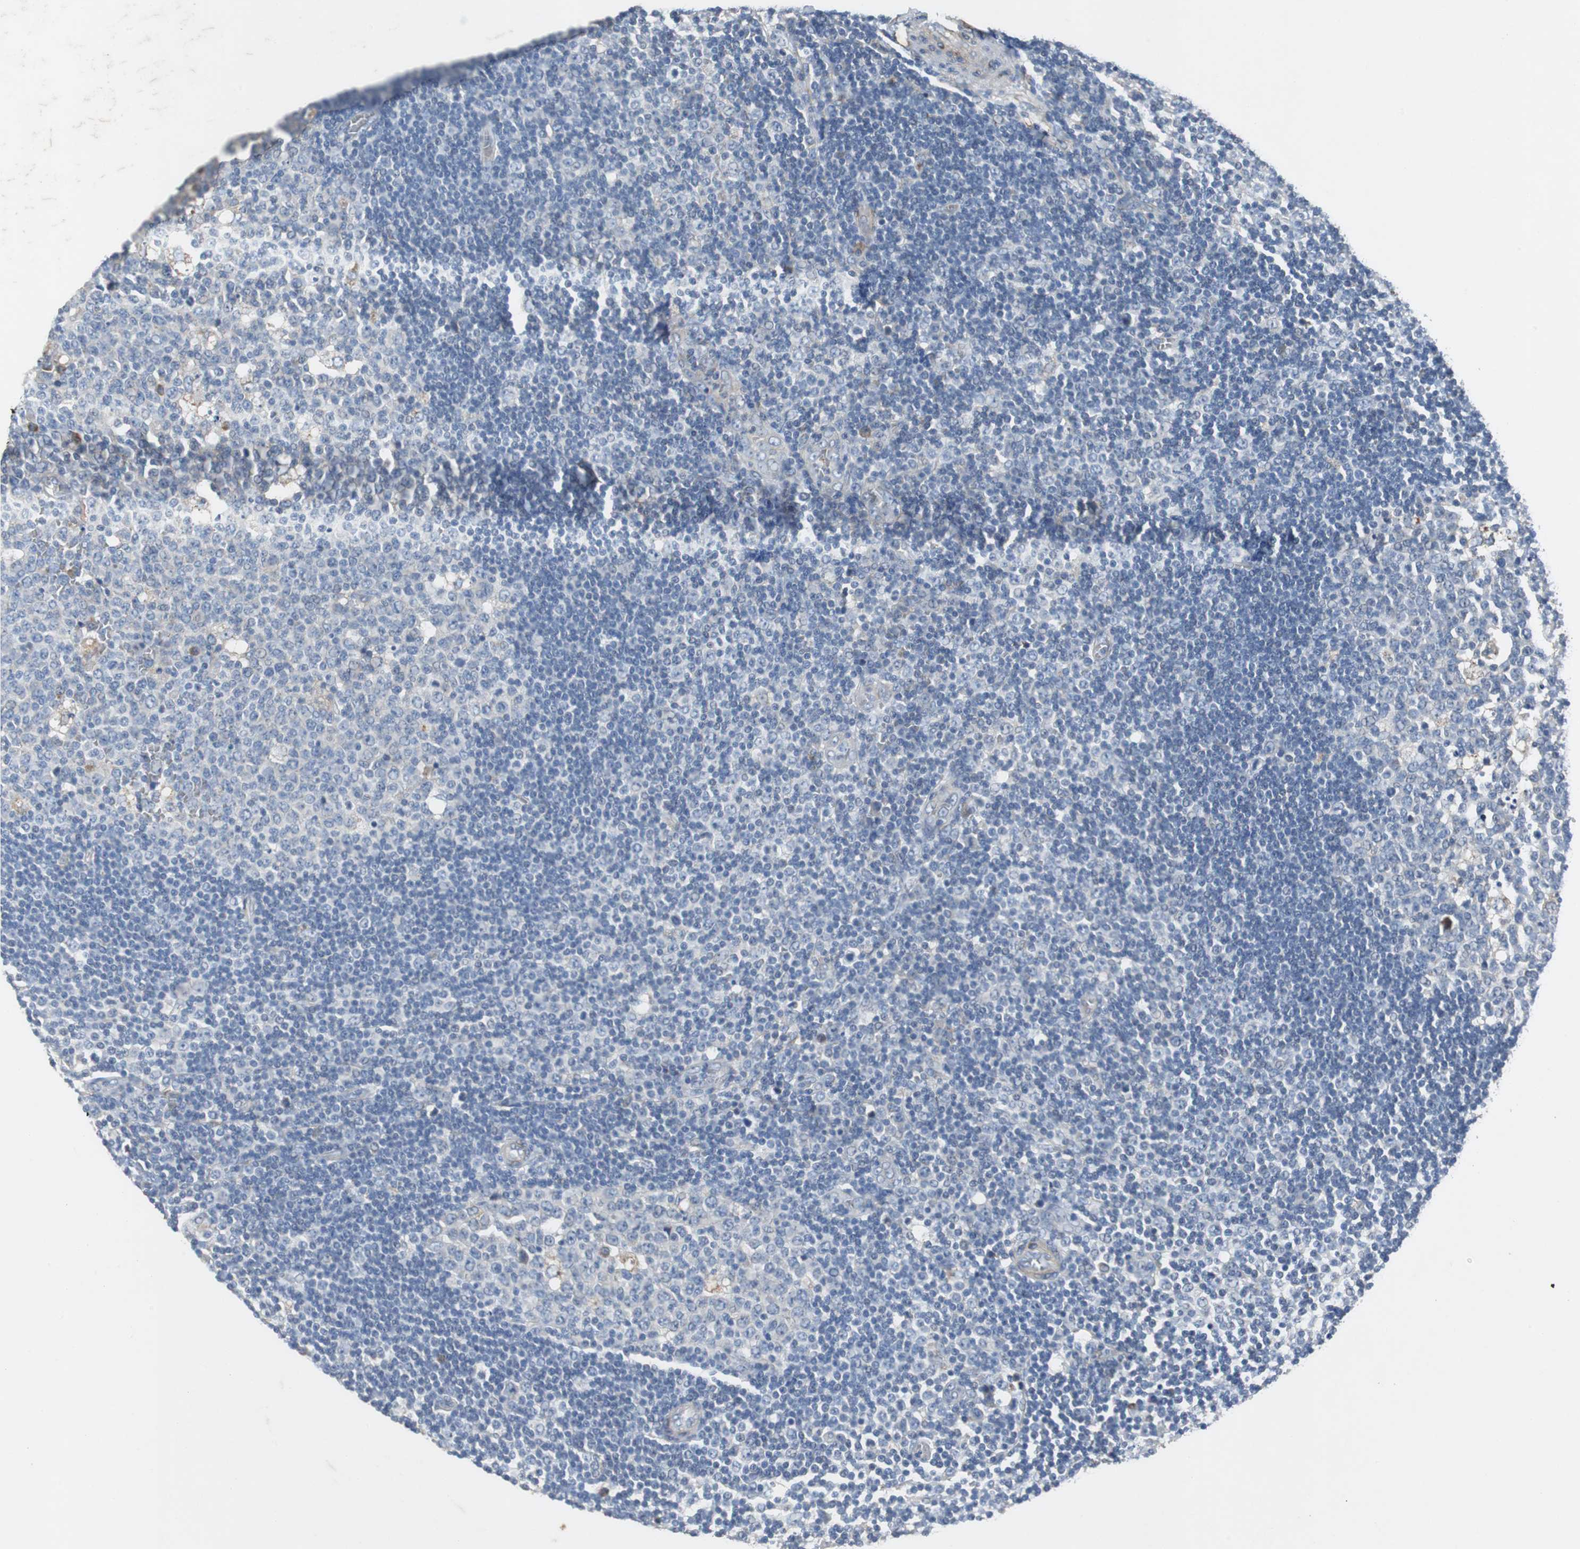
{"staining": {"intensity": "weak", "quantity": "<25%", "location": "cytoplasmic/membranous"}, "tissue": "lymph node", "cell_type": "Germinal center cells", "image_type": "normal", "snomed": [{"axis": "morphology", "description": "Normal tissue, NOS"}, {"axis": "topography", "description": "Lymph node"}, {"axis": "topography", "description": "Salivary gland"}], "caption": "A high-resolution micrograph shows immunohistochemistry staining of benign lymph node, which exhibits no significant expression in germinal center cells.", "gene": "SORT1", "patient": {"sex": "male", "age": 8}}